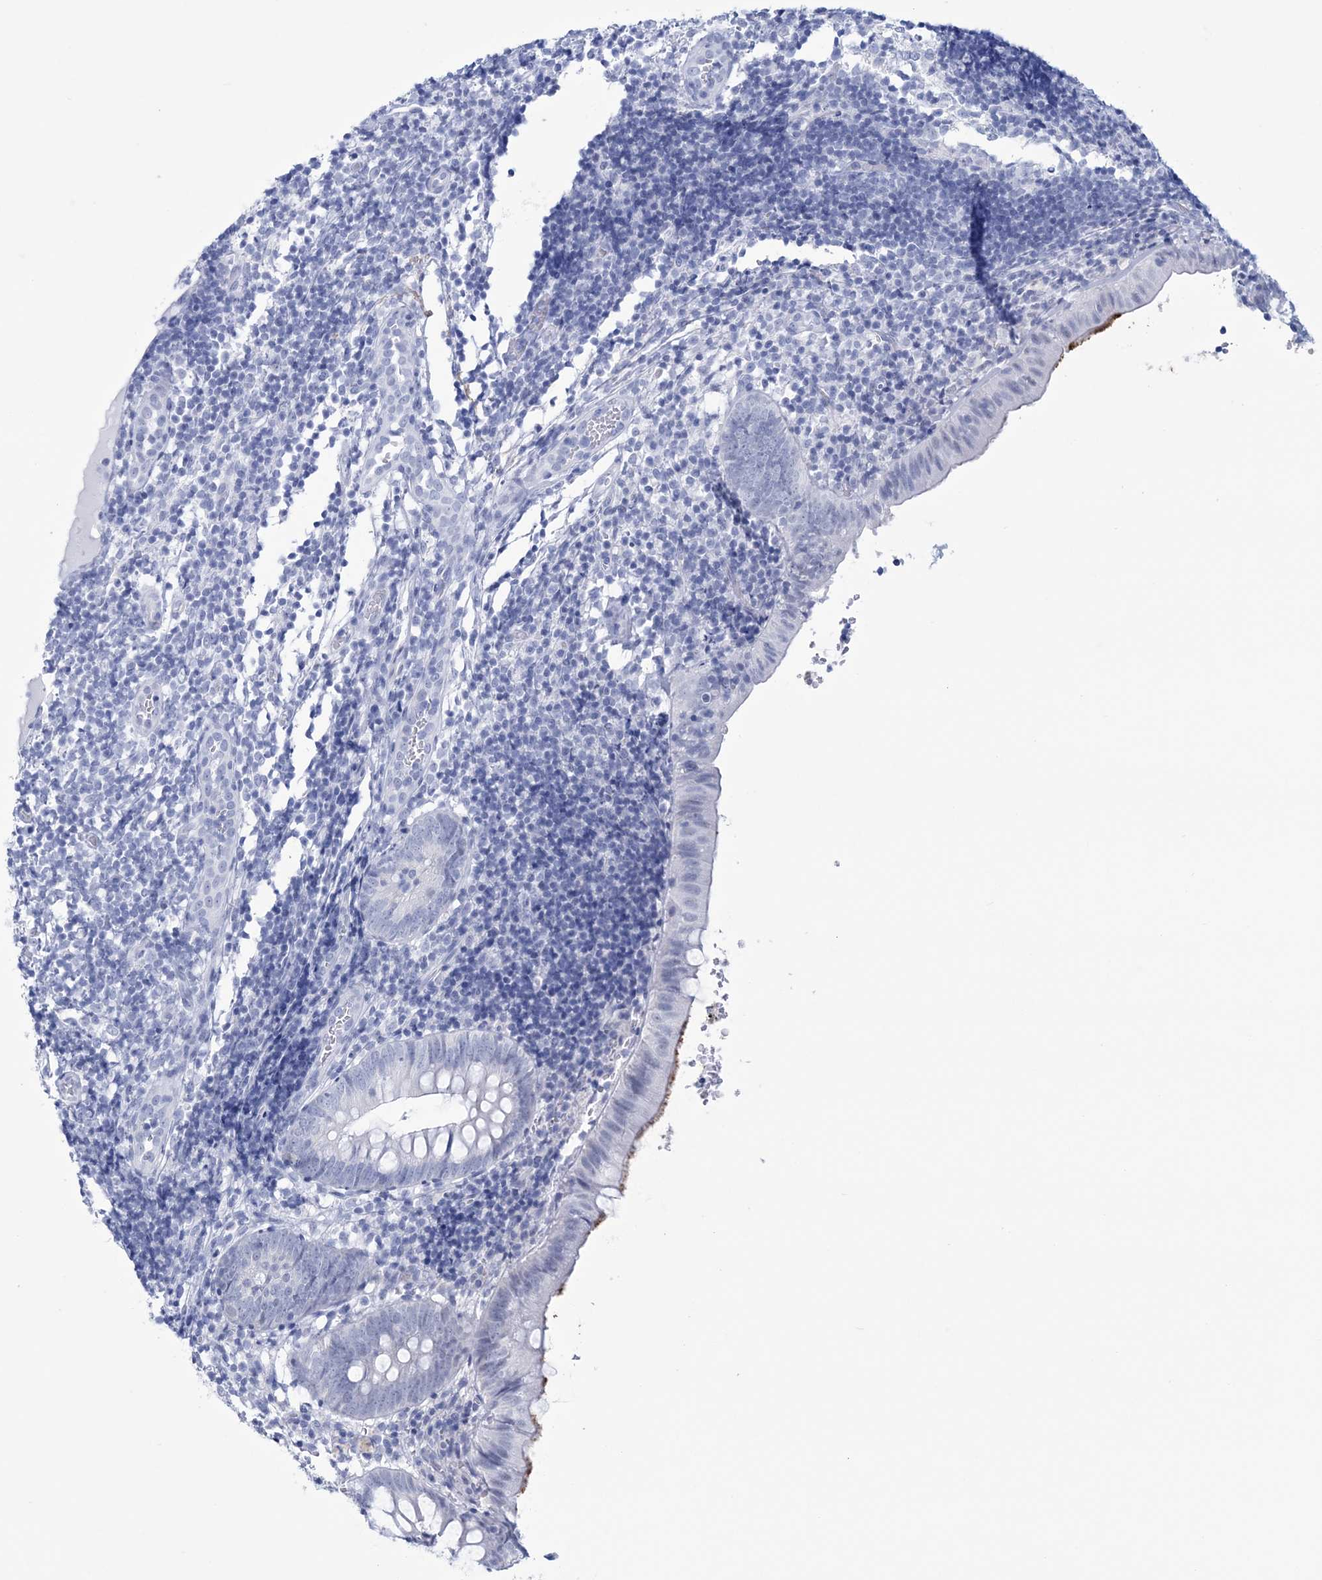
{"staining": {"intensity": "negative", "quantity": "none", "location": "none"}, "tissue": "appendix", "cell_type": "Glandular cells", "image_type": "normal", "snomed": [{"axis": "morphology", "description": "Normal tissue, NOS"}, {"axis": "topography", "description": "Appendix"}], "caption": "There is no significant expression in glandular cells of appendix. (DAB (3,3'-diaminobenzidine) immunohistochemistry, high magnification).", "gene": "DPCD", "patient": {"sex": "male", "age": 8}}